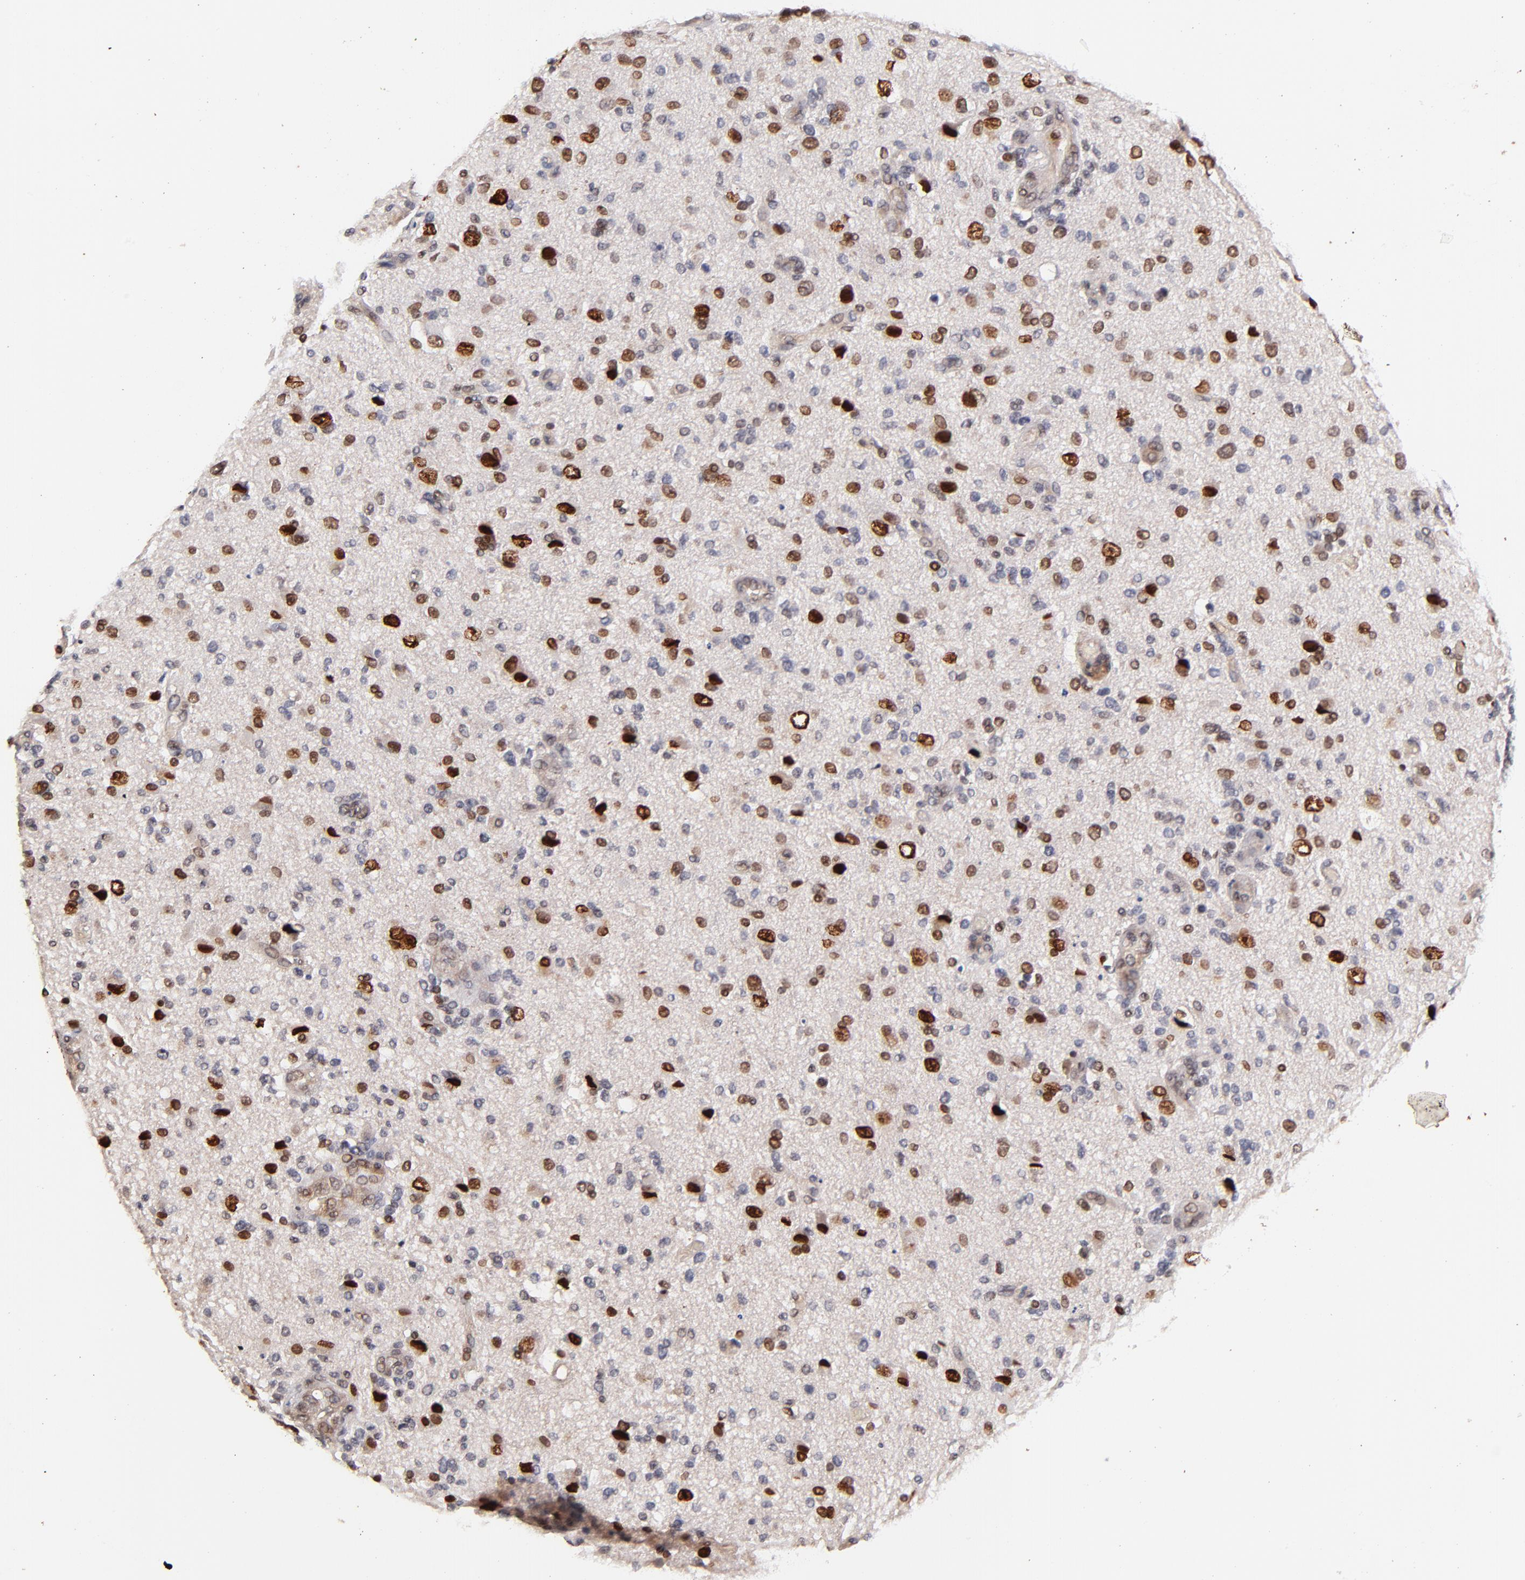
{"staining": {"intensity": "moderate", "quantity": "25%-75%", "location": "nuclear"}, "tissue": "glioma", "cell_type": "Tumor cells", "image_type": "cancer", "snomed": [{"axis": "morphology", "description": "Normal tissue, NOS"}, {"axis": "morphology", "description": "Glioma, malignant, High grade"}, {"axis": "topography", "description": "Cerebral cortex"}], "caption": "Human malignant glioma (high-grade) stained for a protein (brown) displays moderate nuclear positive positivity in about 25%-75% of tumor cells.", "gene": "ZFP92", "patient": {"sex": "male", "age": 75}}